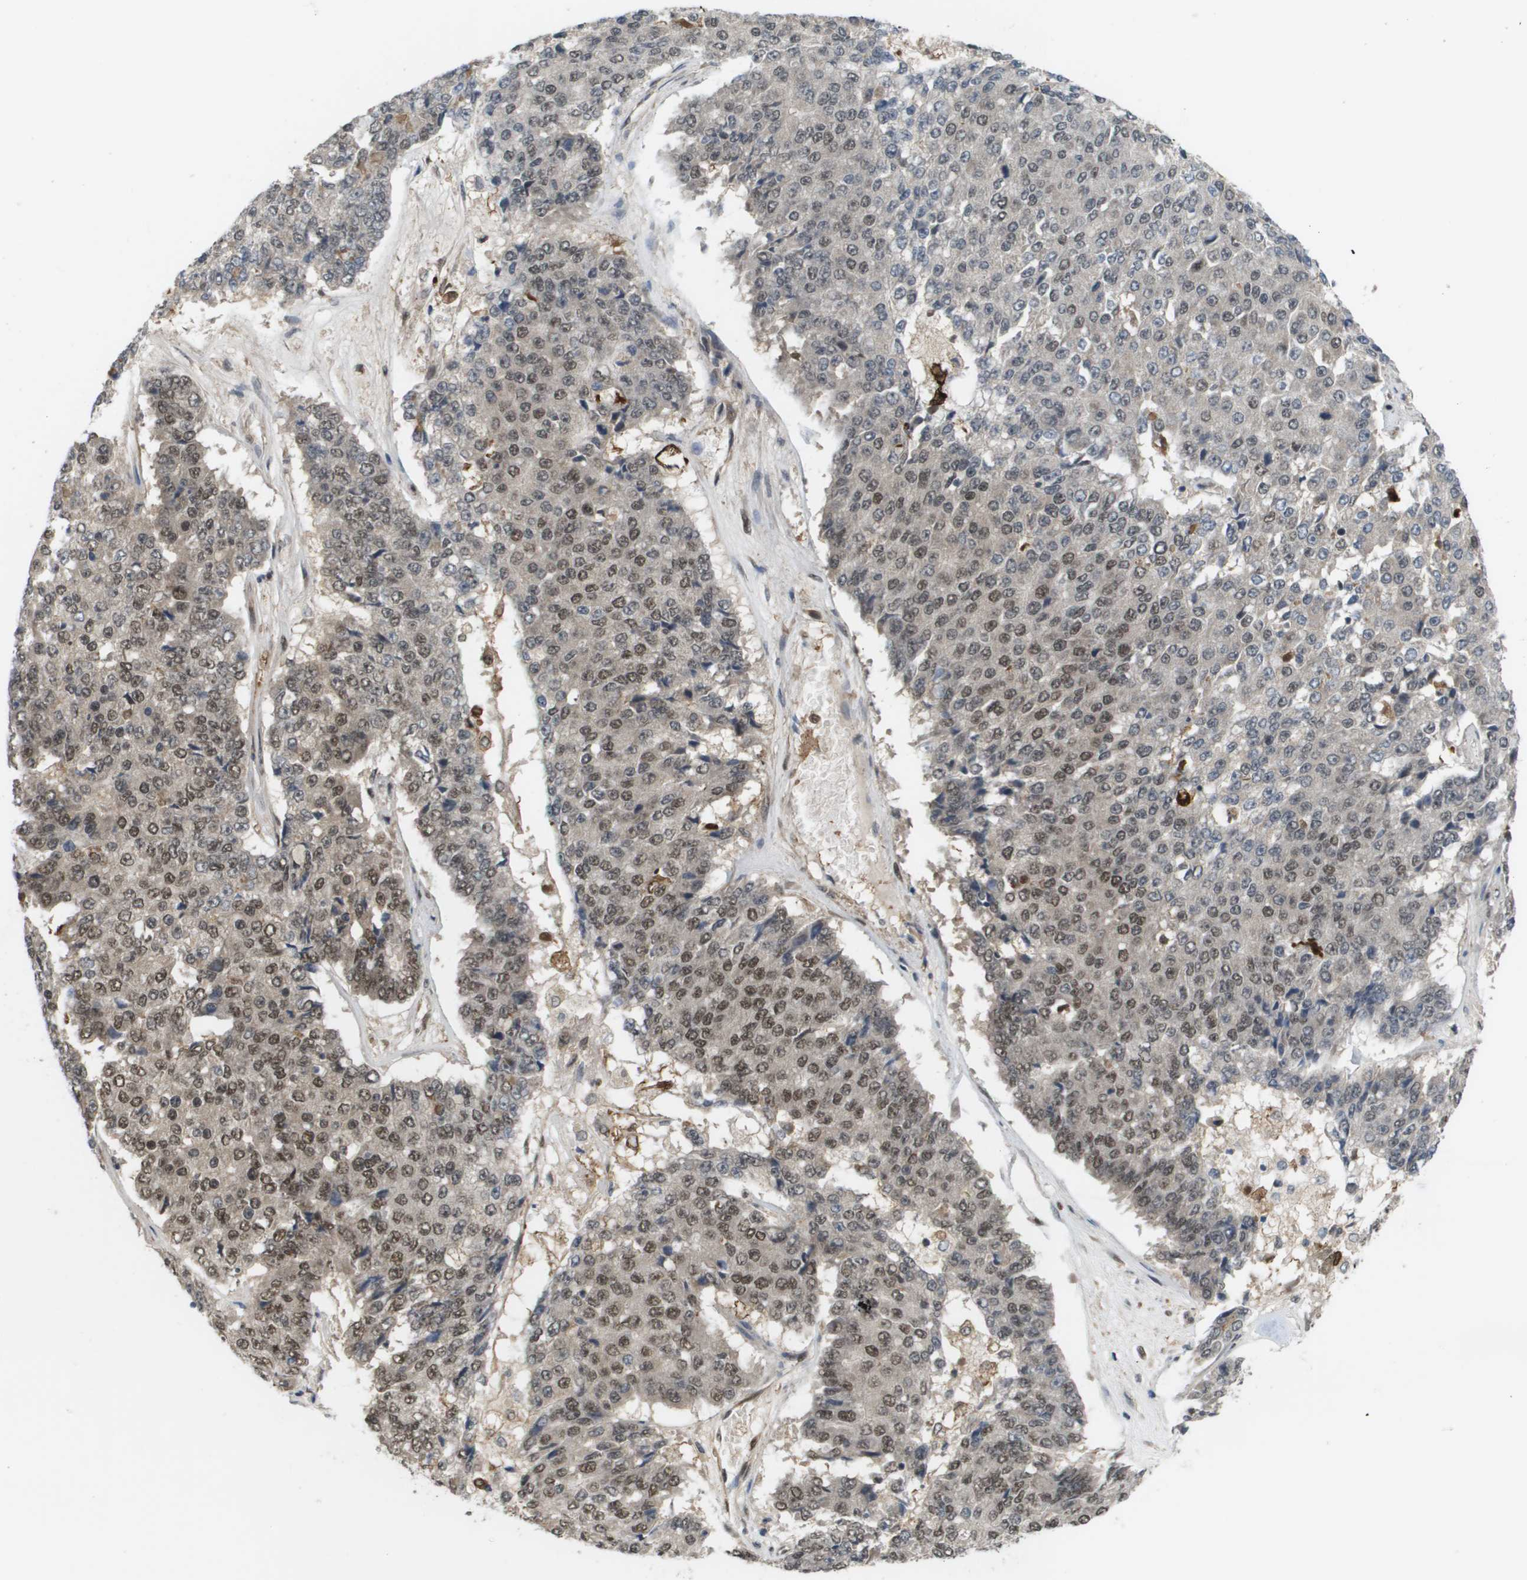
{"staining": {"intensity": "weak", "quantity": "25%-75%", "location": "nuclear"}, "tissue": "pancreatic cancer", "cell_type": "Tumor cells", "image_type": "cancer", "snomed": [{"axis": "morphology", "description": "Adenocarcinoma, NOS"}, {"axis": "topography", "description": "Pancreas"}], "caption": "Approximately 25%-75% of tumor cells in human adenocarcinoma (pancreatic) demonstrate weak nuclear protein staining as visualized by brown immunohistochemical staining.", "gene": "PRCC", "patient": {"sex": "male", "age": 50}}